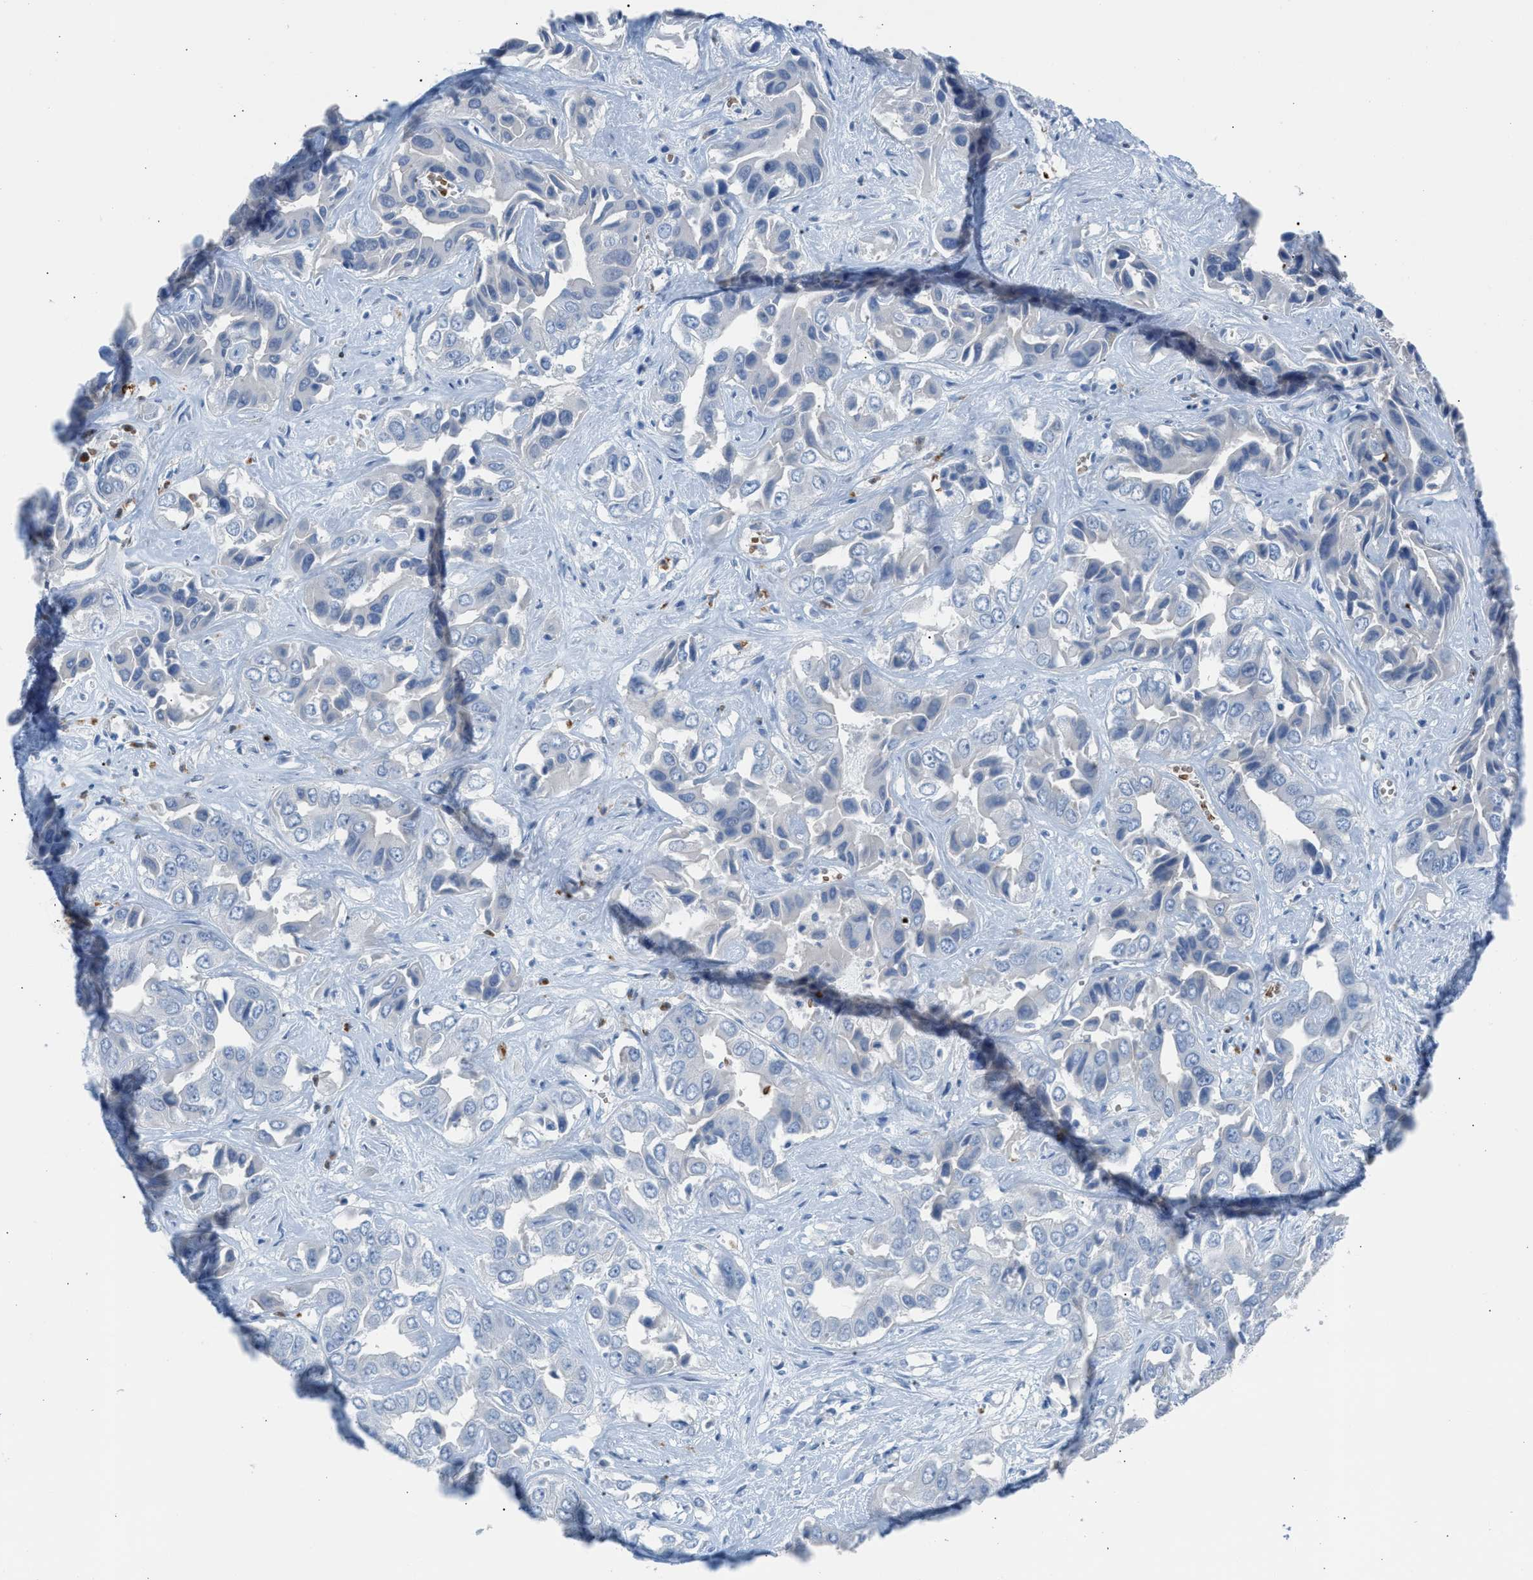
{"staining": {"intensity": "negative", "quantity": "none", "location": "none"}, "tissue": "liver cancer", "cell_type": "Tumor cells", "image_type": "cancer", "snomed": [{"axis": "morphology", "description": "Cholangiocarcinoma"}, {"axis": "topography", "description": "Liver"}], "caption": "Liver cancer (cholangiocarcinoma) stained for a protein using immunohistochemistry demonstrates no staining tumor cells.", "gene": "CFAP77", "patient": {"sex": "female", "age": 52}}